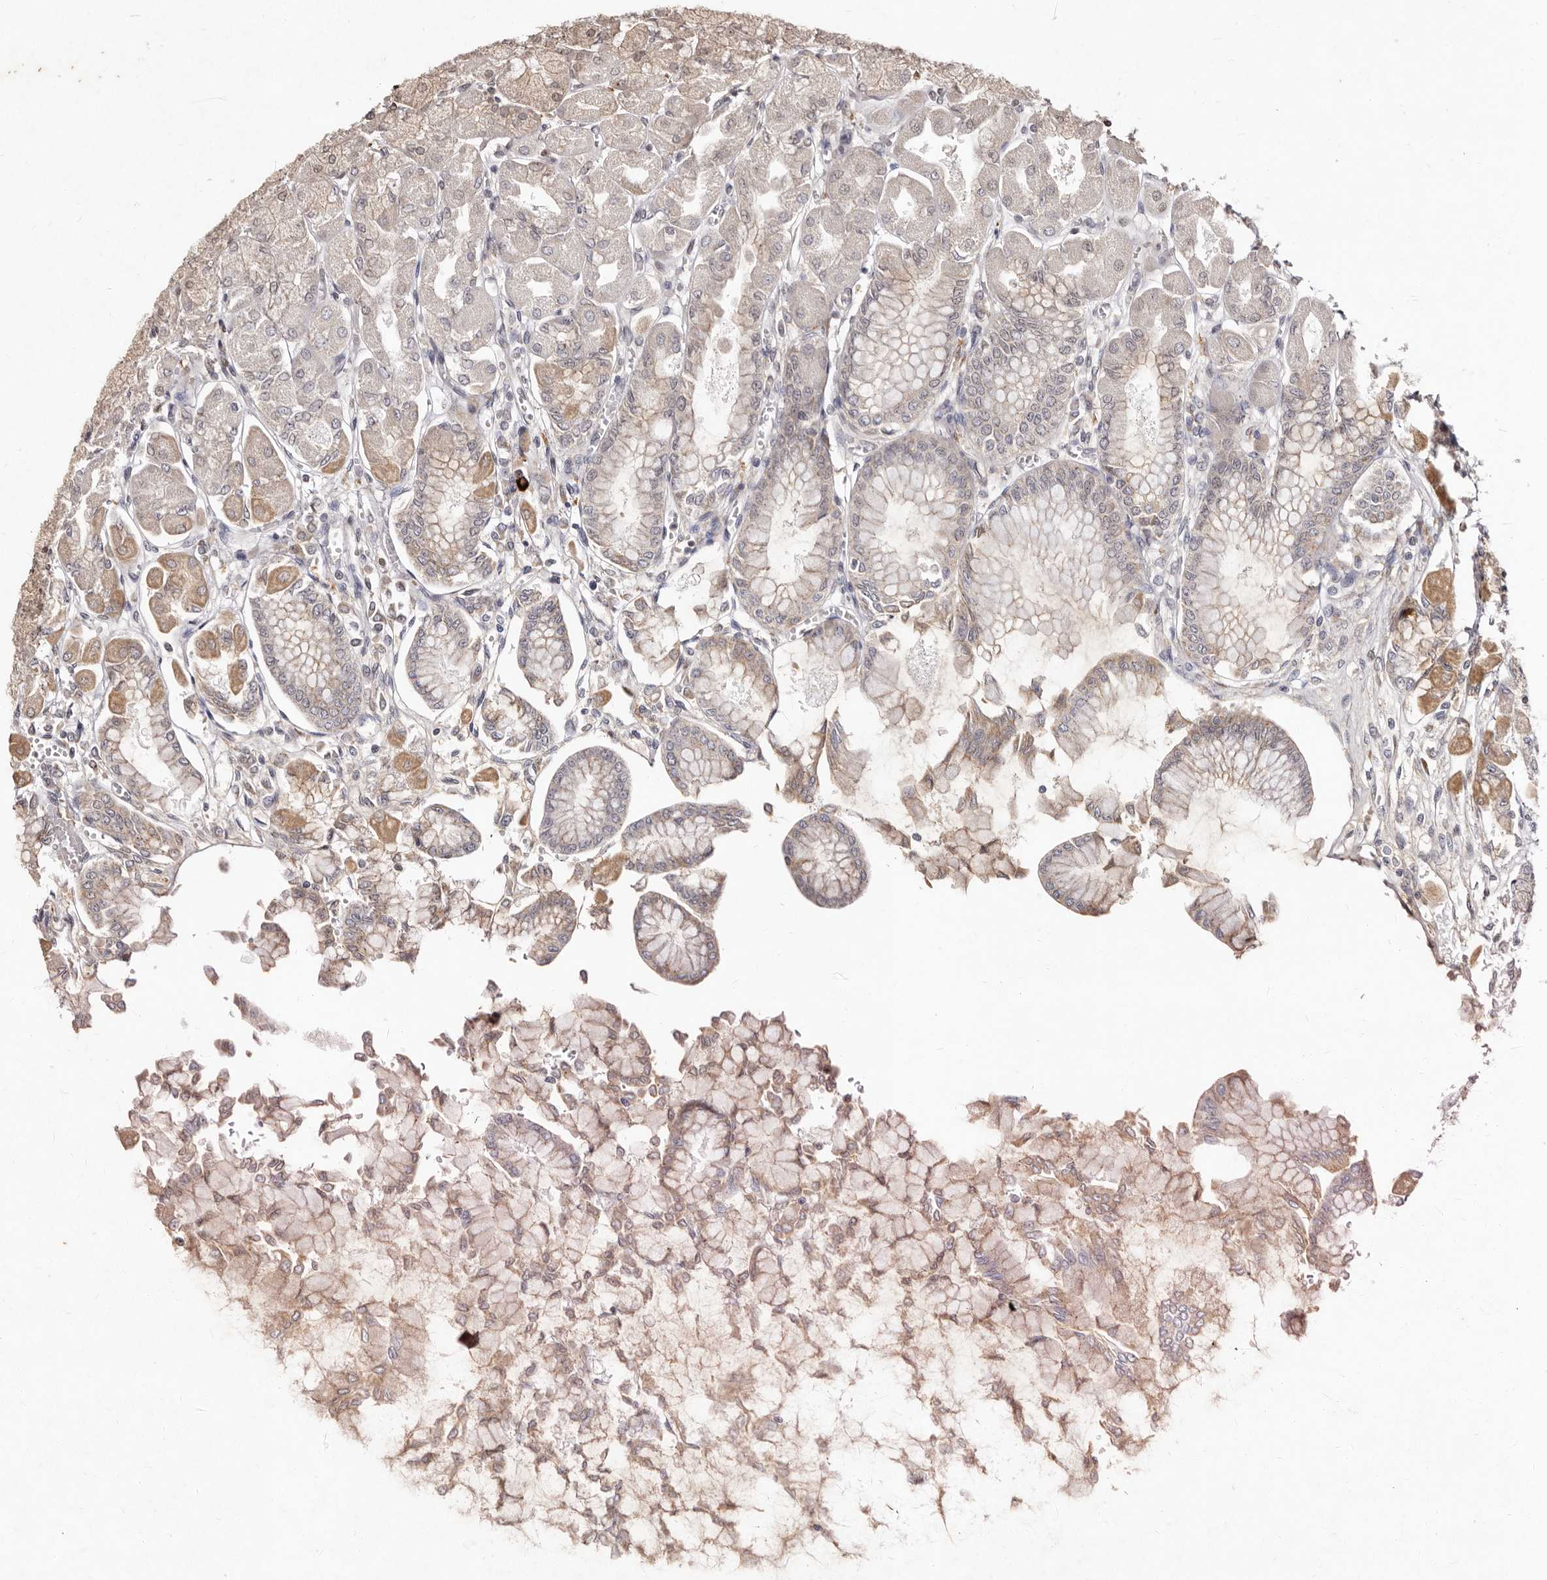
{"staining": {"intensity": "weak", "quantity": ">75%", "location": "cytoplasmic/membranous,nuclear"}, "tissue": "stomach", "cell_type": "Glandular cells", "image_type": "normal", "snomed": [{"axis": "morphology", "description": "Normal tissue, NOS"}, {"axis": "topography", "description": "Stomach, upper"}], "caption": "DAB immunohistochemical staining of benign stomach shows weak cytoplasmic/membranous,nuclear protein expression in approximately >75% of glandular cells. (DAB (3,3'-diaminobenzidine) = brown stain, brightfield microscopy at high magnification).", "gene": "LCORL", "patient": {"sex": "female", "age": 56}}